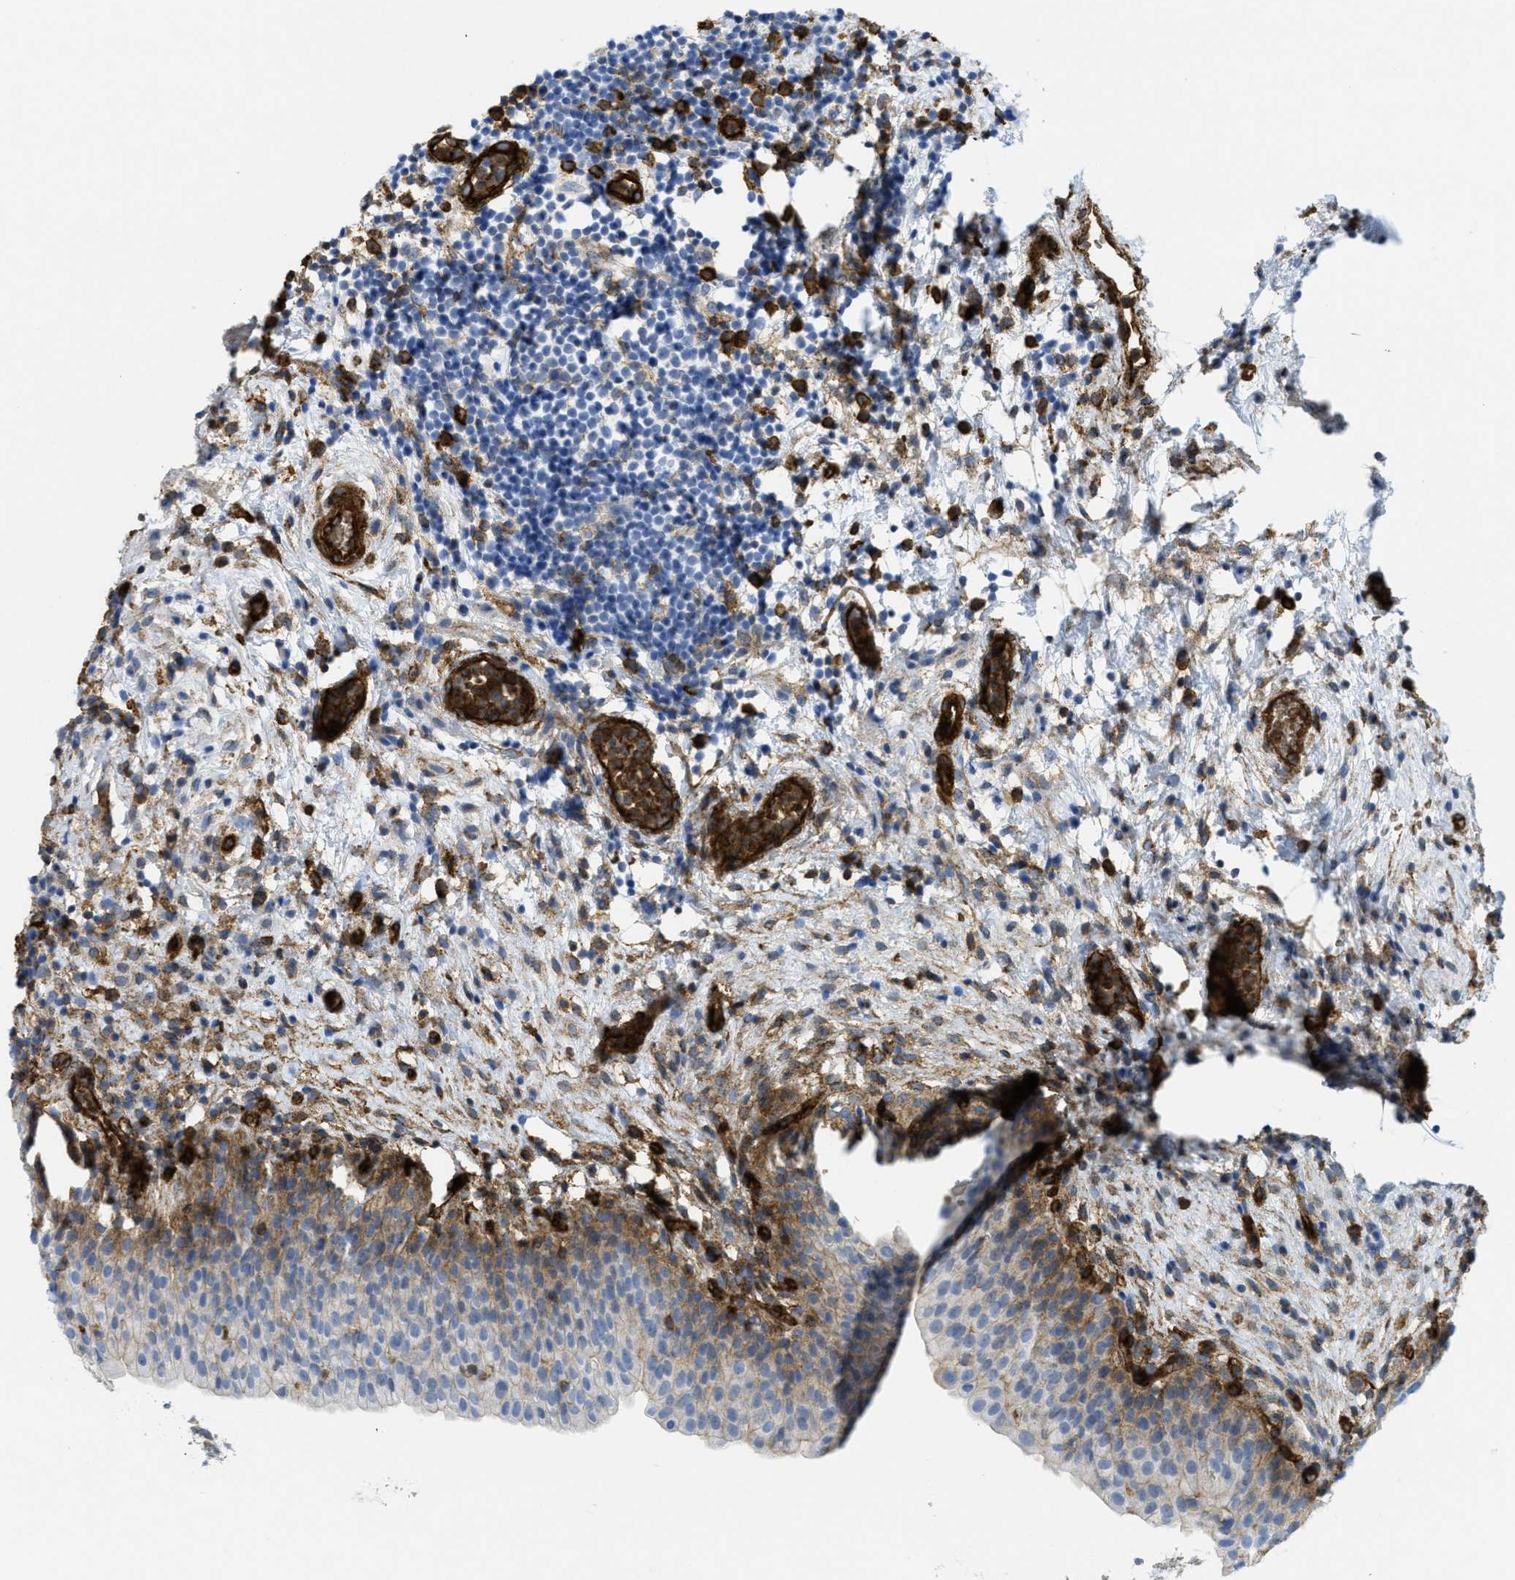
{"staining": {"intensity": "moderate", "quantity": "25%-75%", "location": "cytoplasmic/membranous"}, "tissue": "urinary bladder", "cell_type": "Urothelial cells", "image_type": "normal", "snomed": [{"axis": "morphology", "description": "Normal tissue, NOS"}, {"axis": "topography", "description": "Urinary bladder"}], "caption": "Protein expression by immunohistochemistry shows moderate cytoplasmic/membranous positivity in about 25%-75% of urothelial cells in benign urinary bladder.", "gene": "HIP1", "patient": {"sex": "male", "age": 37}}